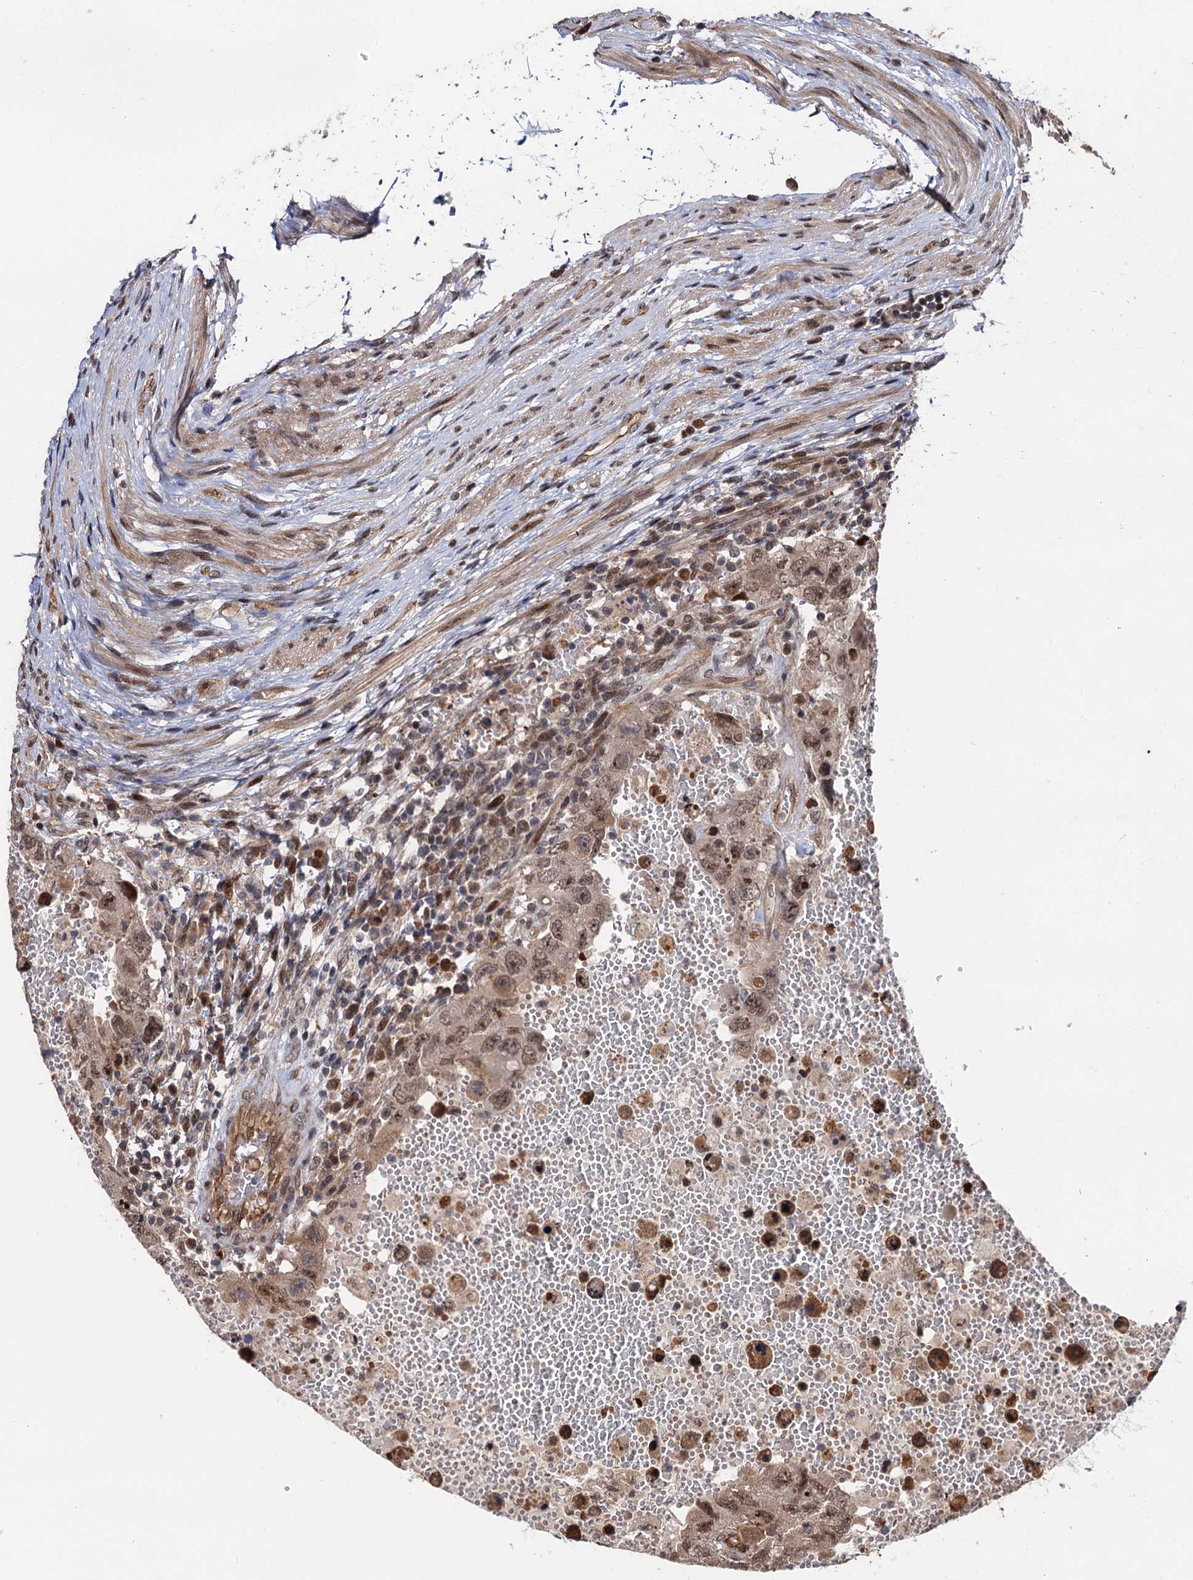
{"staining": {"intensity": "weak", "quantity": ">75%", "location": "nuclear"}, "tissue": "testis cancer", "cell_type": "Tumor cells", "image_type": "cancer", "snomed": [{"axis": "morphology", "description": "Carcinoma, Embryonal, NOS"}, {"axis": "topography", "description": "Testis"}], "caption": "Brown immunohistochemical staining in human embryonal carcinoma (testis) reveals weak nuclear expression in about >75% of tumor cells.", "gene": "CDC23", "patient": {"sex": "male", "age": 26}}